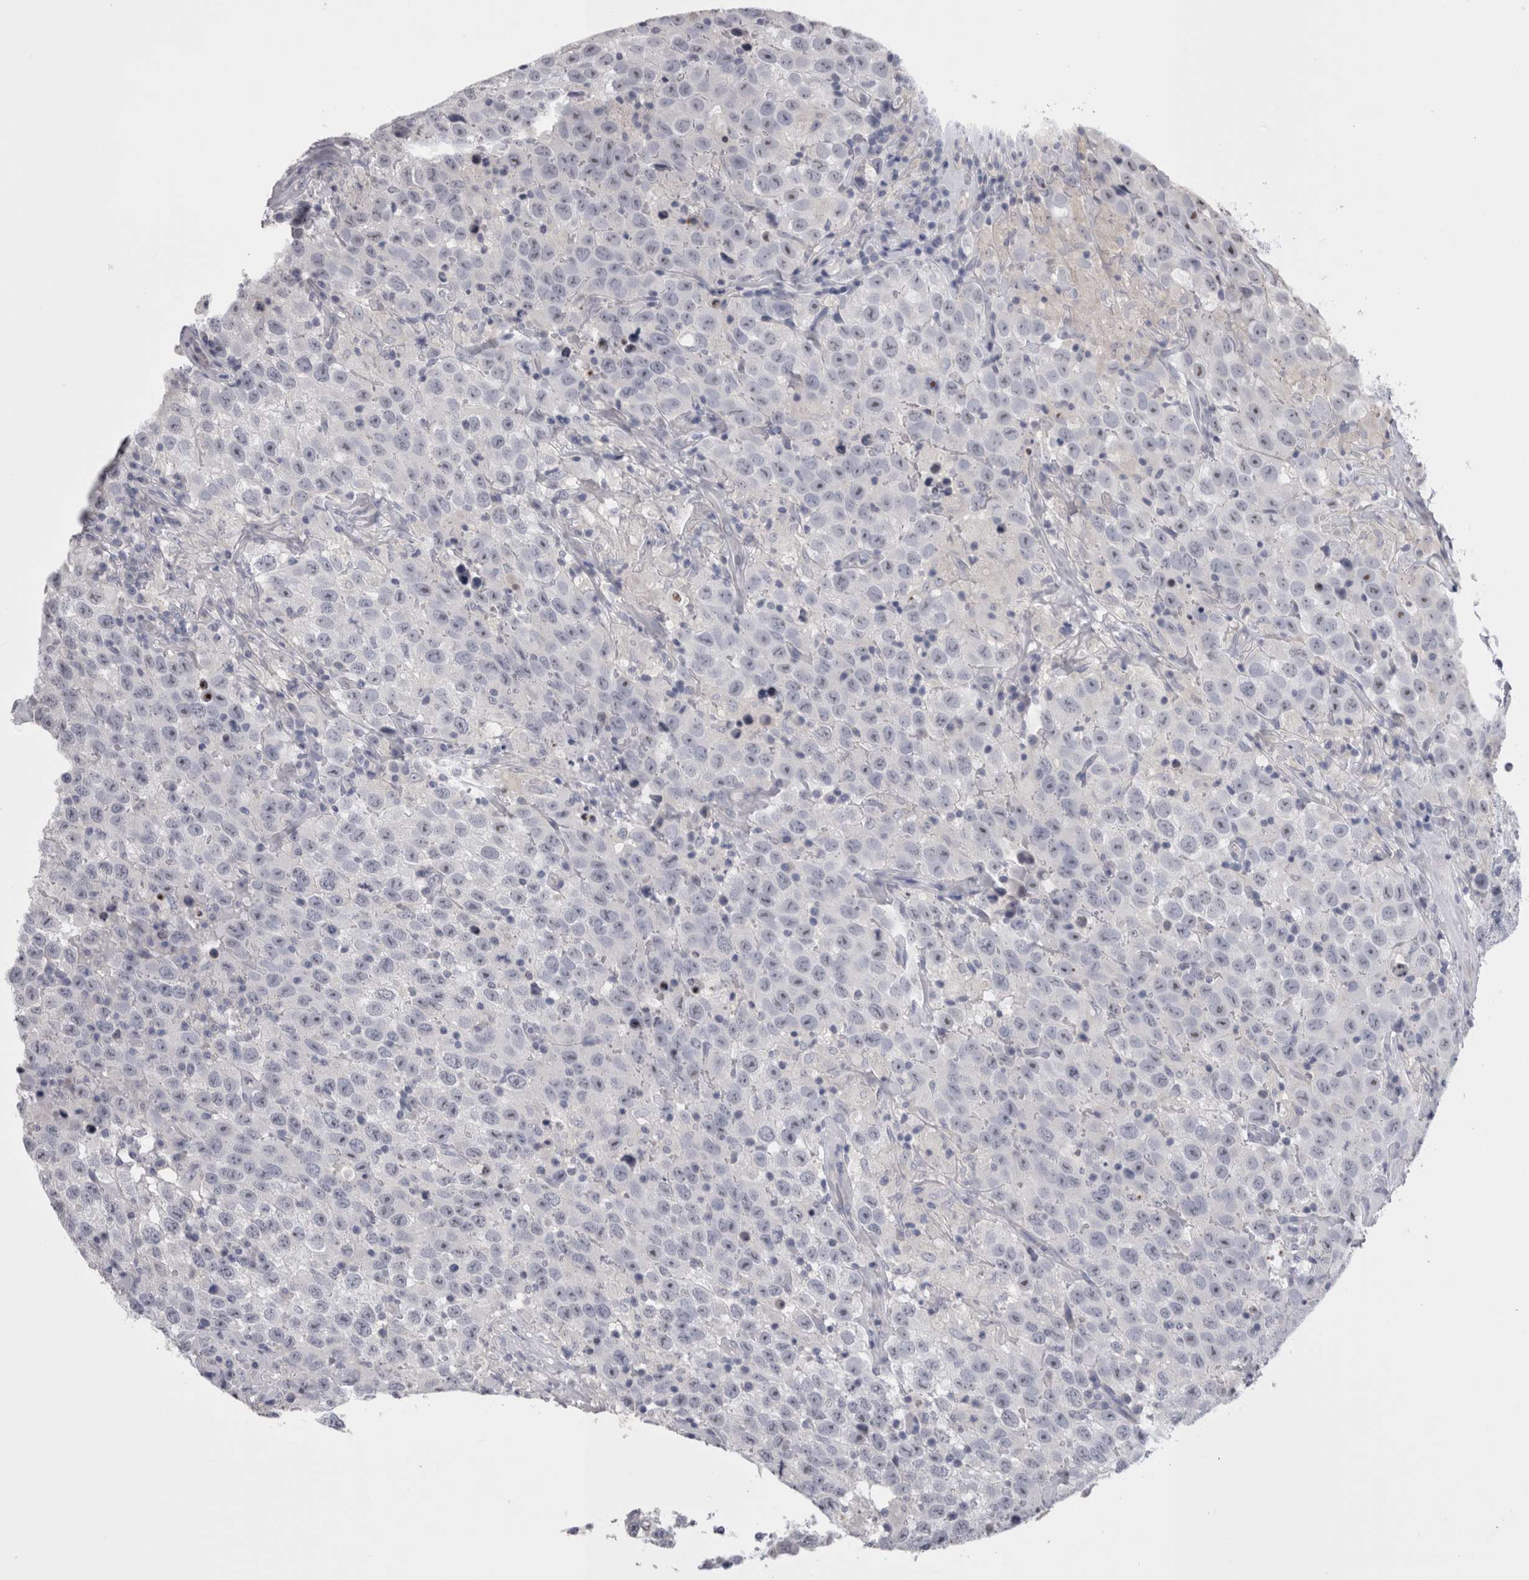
{"staining": {"intensity": "negative", "quantity": "none", "location": "none"}, "tissue": "testis cancer", "cell_type": "Tumor cells", "image_type": "cancer", "snomed": [{"axis": "morphology", "description": "Seminoma, NOS"}, {"axis": "topography", "description": "Testis"}], "caption": "Testis cancer was stained to show a protein in brown. There is no significant expression in tumor cells.", "gene": "PWP2", "patient": {"sex": "male", "age": 41}}